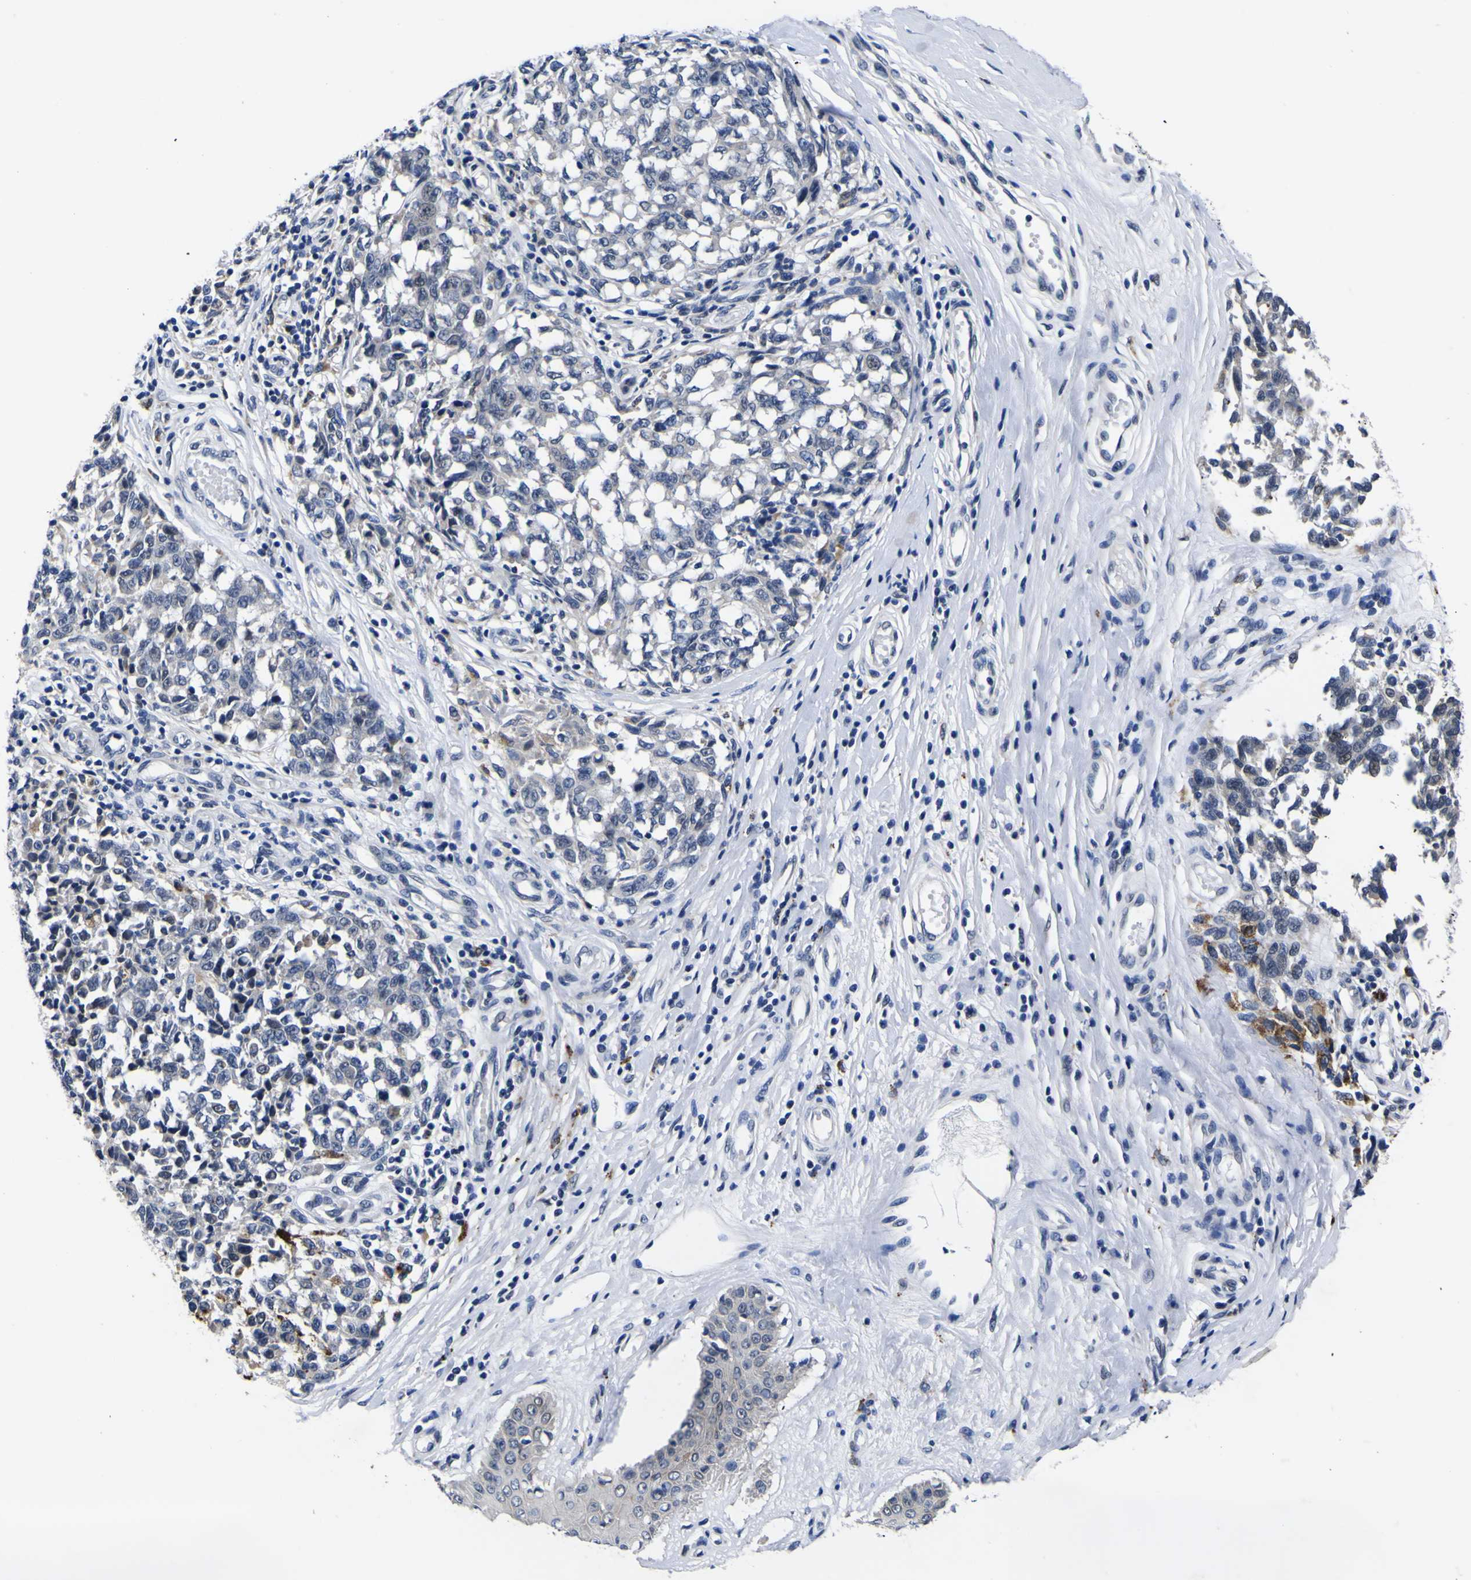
{"staining": {"intensity": "negative", "quantity": "none", "location": "none"}, "tissue": "melanoma", "cell_type": "Tumor cells", "image_type": "cancer", "snomed": [{"axis": "morphology", "description": "Malignant melanoma, NOS"}, {"axis": "topography", "description": "Skin"}], "caption": "This is a photomicrograph of IHC staining of melanoma, which shows no staining in tumor cells.", "gene": "IGFLR1", "patient": {"sex": "female", "age": 64}}